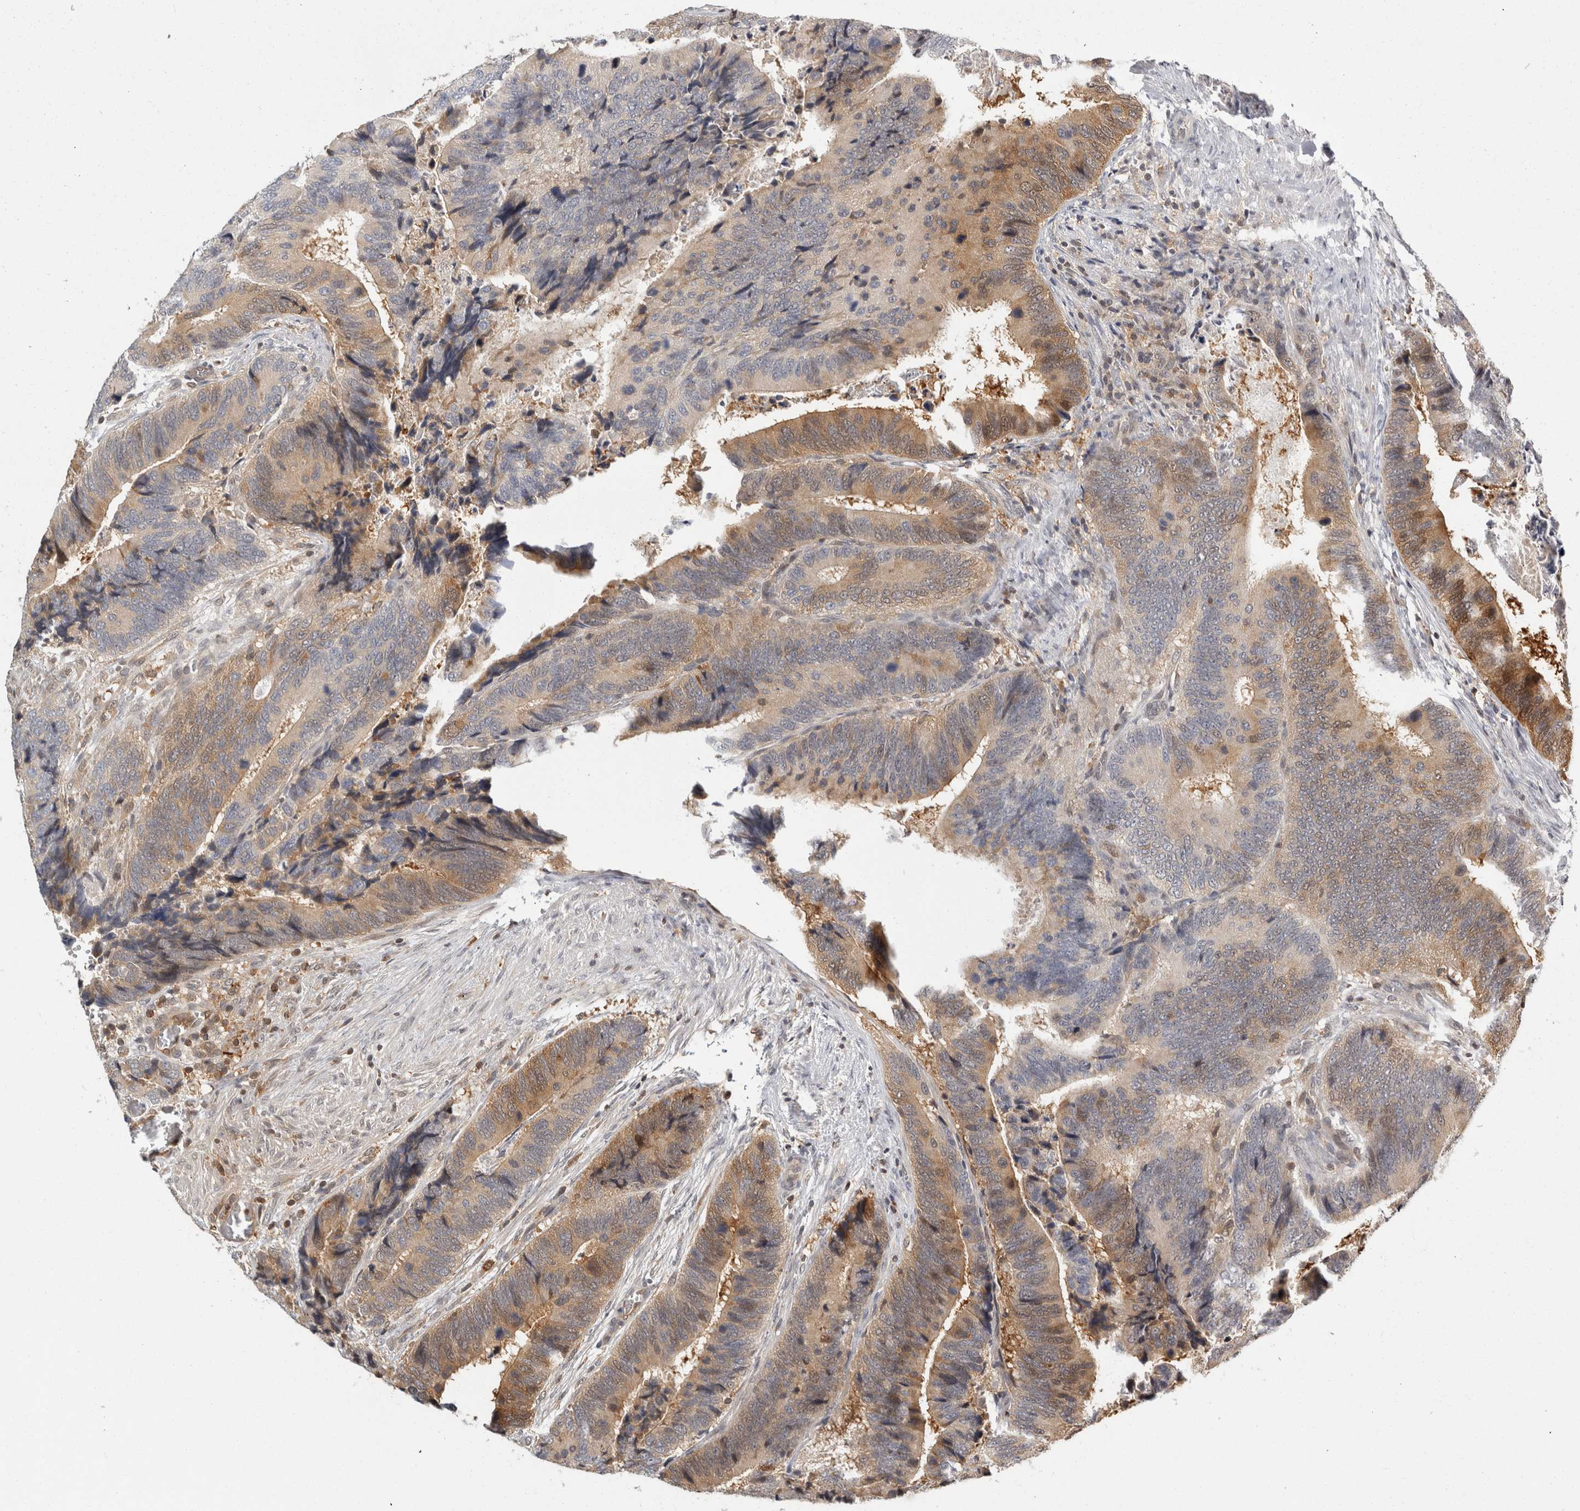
{"staining": {"intensity": "moderate", "quantity": "25%-75%", "location": "cytoplasmic/membranous,nuclear"}, "tissue": "colorectal cancer", "cell_type": "Tumor cells", "image_type": "cancer", "snomed": [{"axis": "morphology", "description": "Inflammation, NOS"}, {"axis": "morphology", "description": "Adenocarcinoma, NOS"}, {"axis": "topography", "description": "Colon"}], "caption": "The photomicrograph displays staining of colorectal adenocarcinoma, revealing moderate cytoplasmic/membranous and nuclear protein expression (brown color) within tumor cells.", "gene": "ACAT2", "patient": {"sex": "male", "age": 72}}